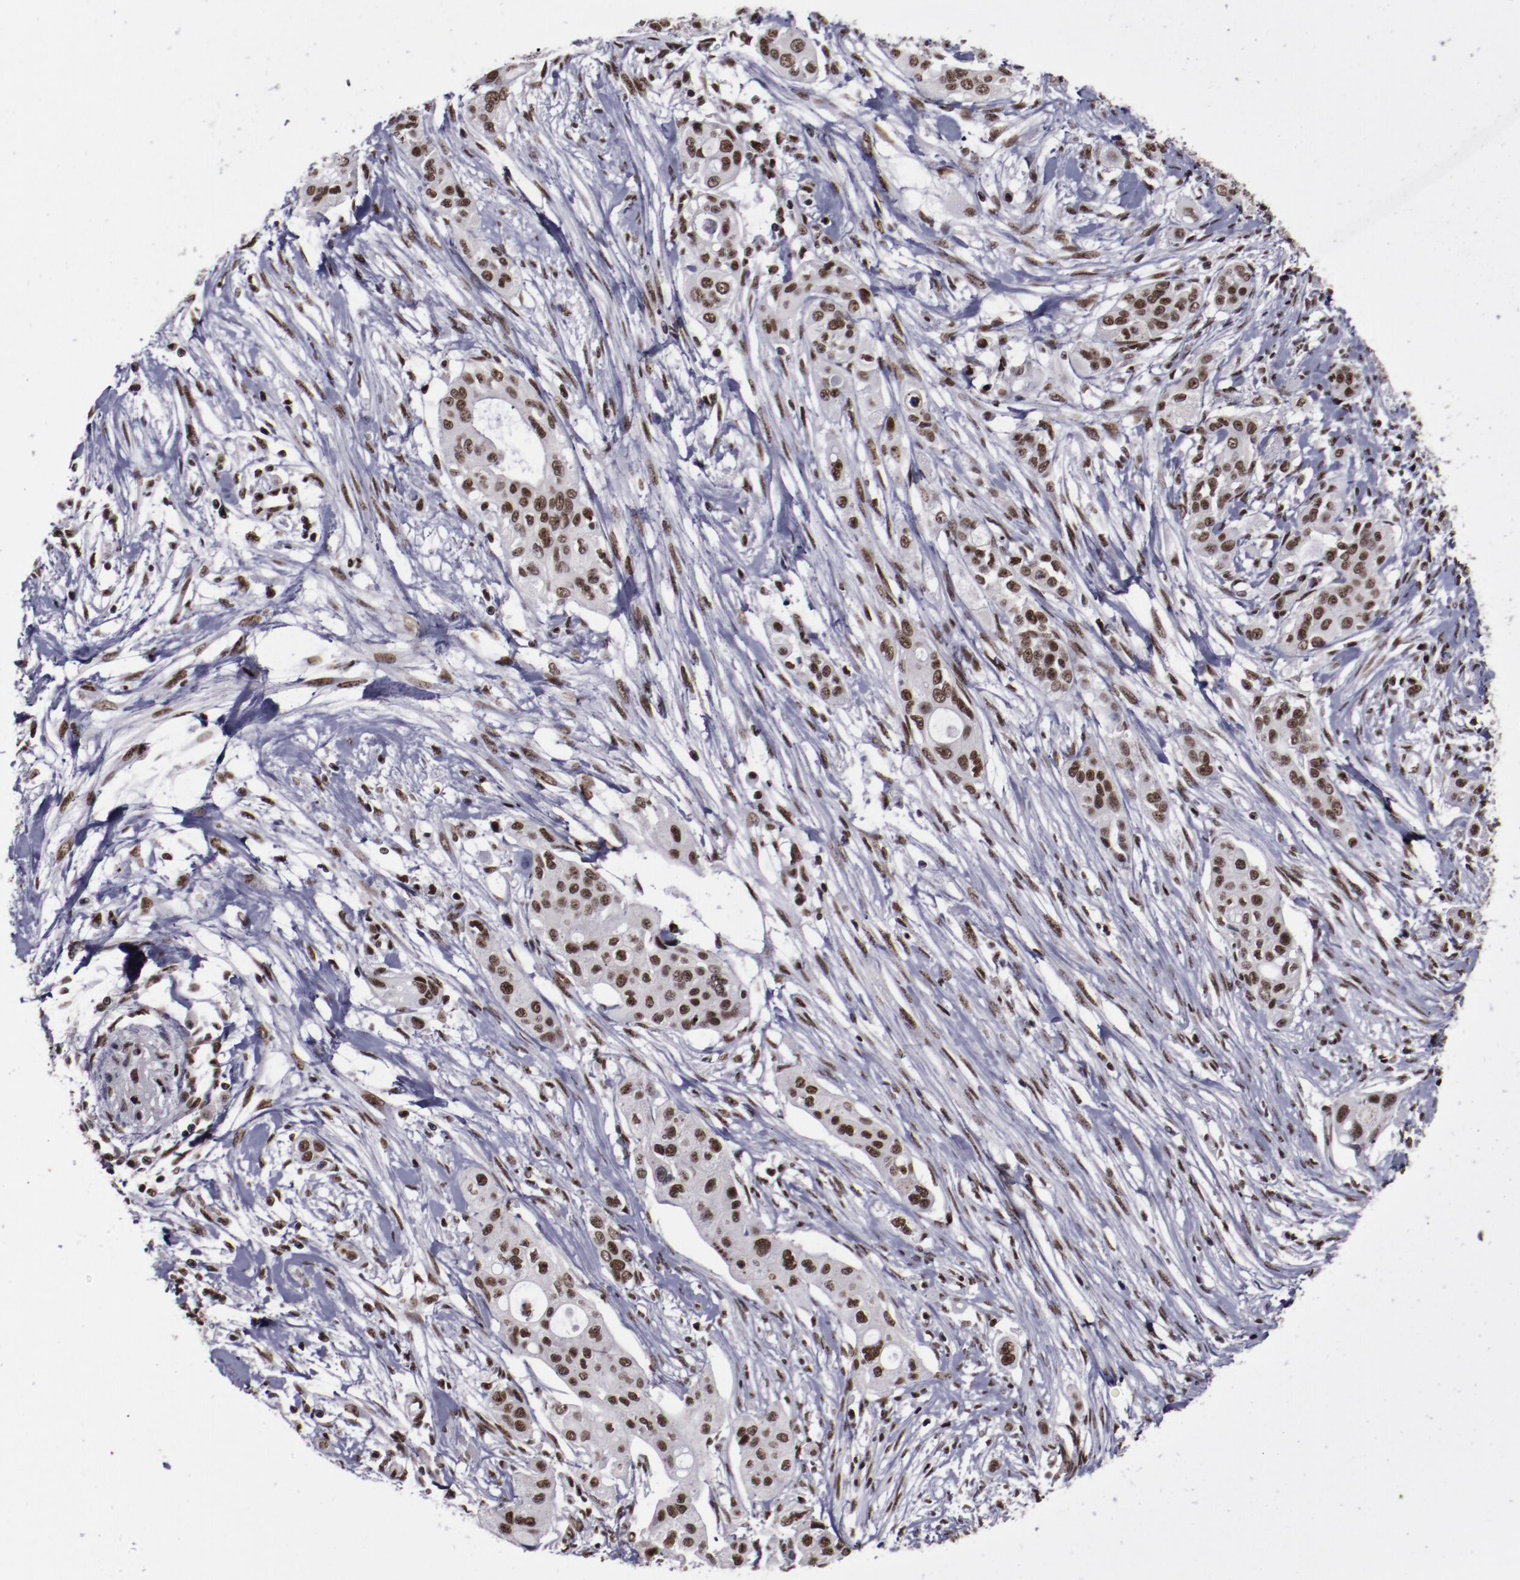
{"staining": {"intensity": "strong", "quantity": ">75%", "location": "nuclear"}, "tissue": "pancreatic cancer", "cell_type": "Tumor cells", "image_type": "cancer", "snomed": [{"axis": "morphology", "description": "Adenocarcinoma, NOS"}, {"axis": "topography", "description": "Pancreas"}], "caption": "There is high levels of strong nuclear staining in tumor cells of pancreatic cancer, as demonstrated by immunohistochemical staining (brown color).", "gene": "ERH", "patient": {"sex": "female", "age": 60}}